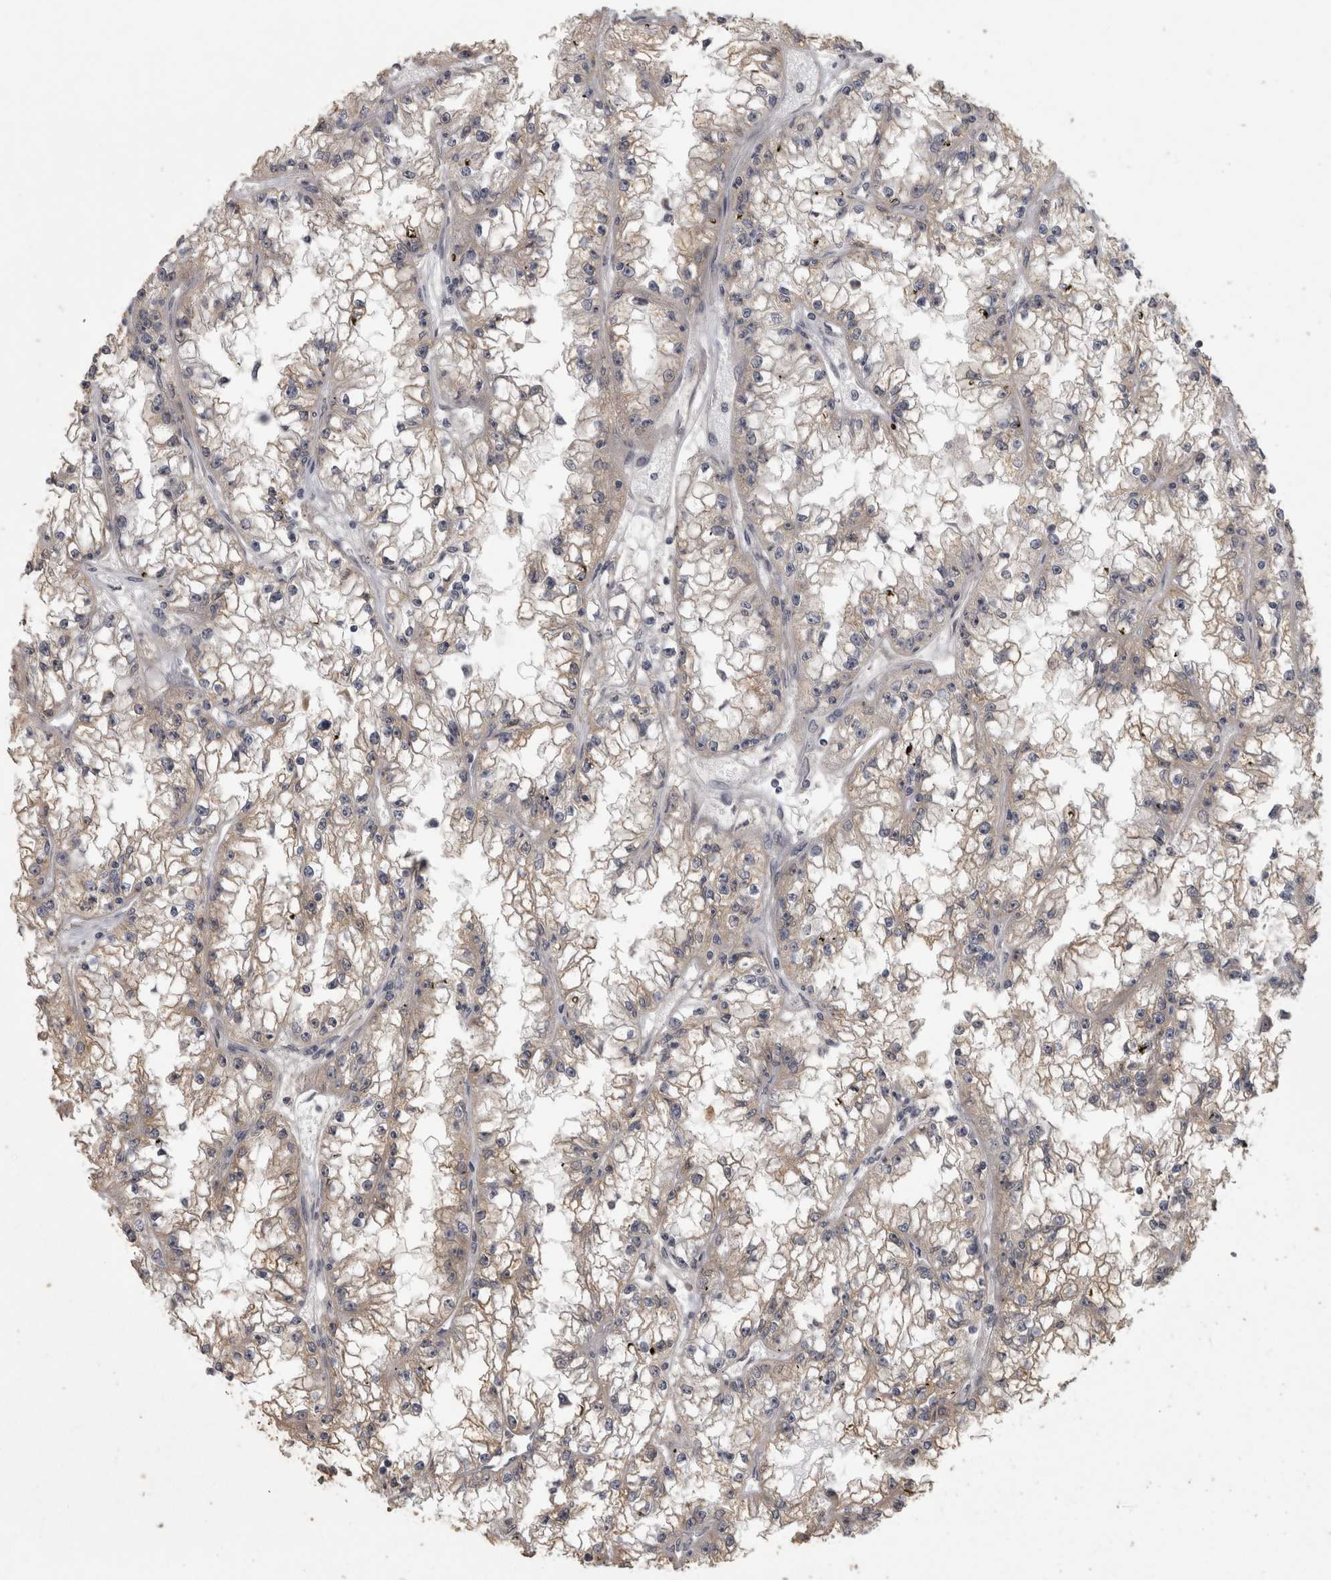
{"staining": {"intensity": "weak", "quantity": "<25%", "location": "cytoplasmic/membranous"}, "tissue": "renal cancer", "cell_type": "Tumor cells", "image_type": "cancer", "snomed": [{"axis": "morphology", "description": "Adenocarcinoma, NOS"}, {"axis": "topography", "description": "Kidney"}], "caption": "This is a photomicrograph of IHC staining of renal adenocarcinoma, which shows no expression in tumor cells.", "gene": "RAB29", "patient": {"sex": "male", "age": 56}}